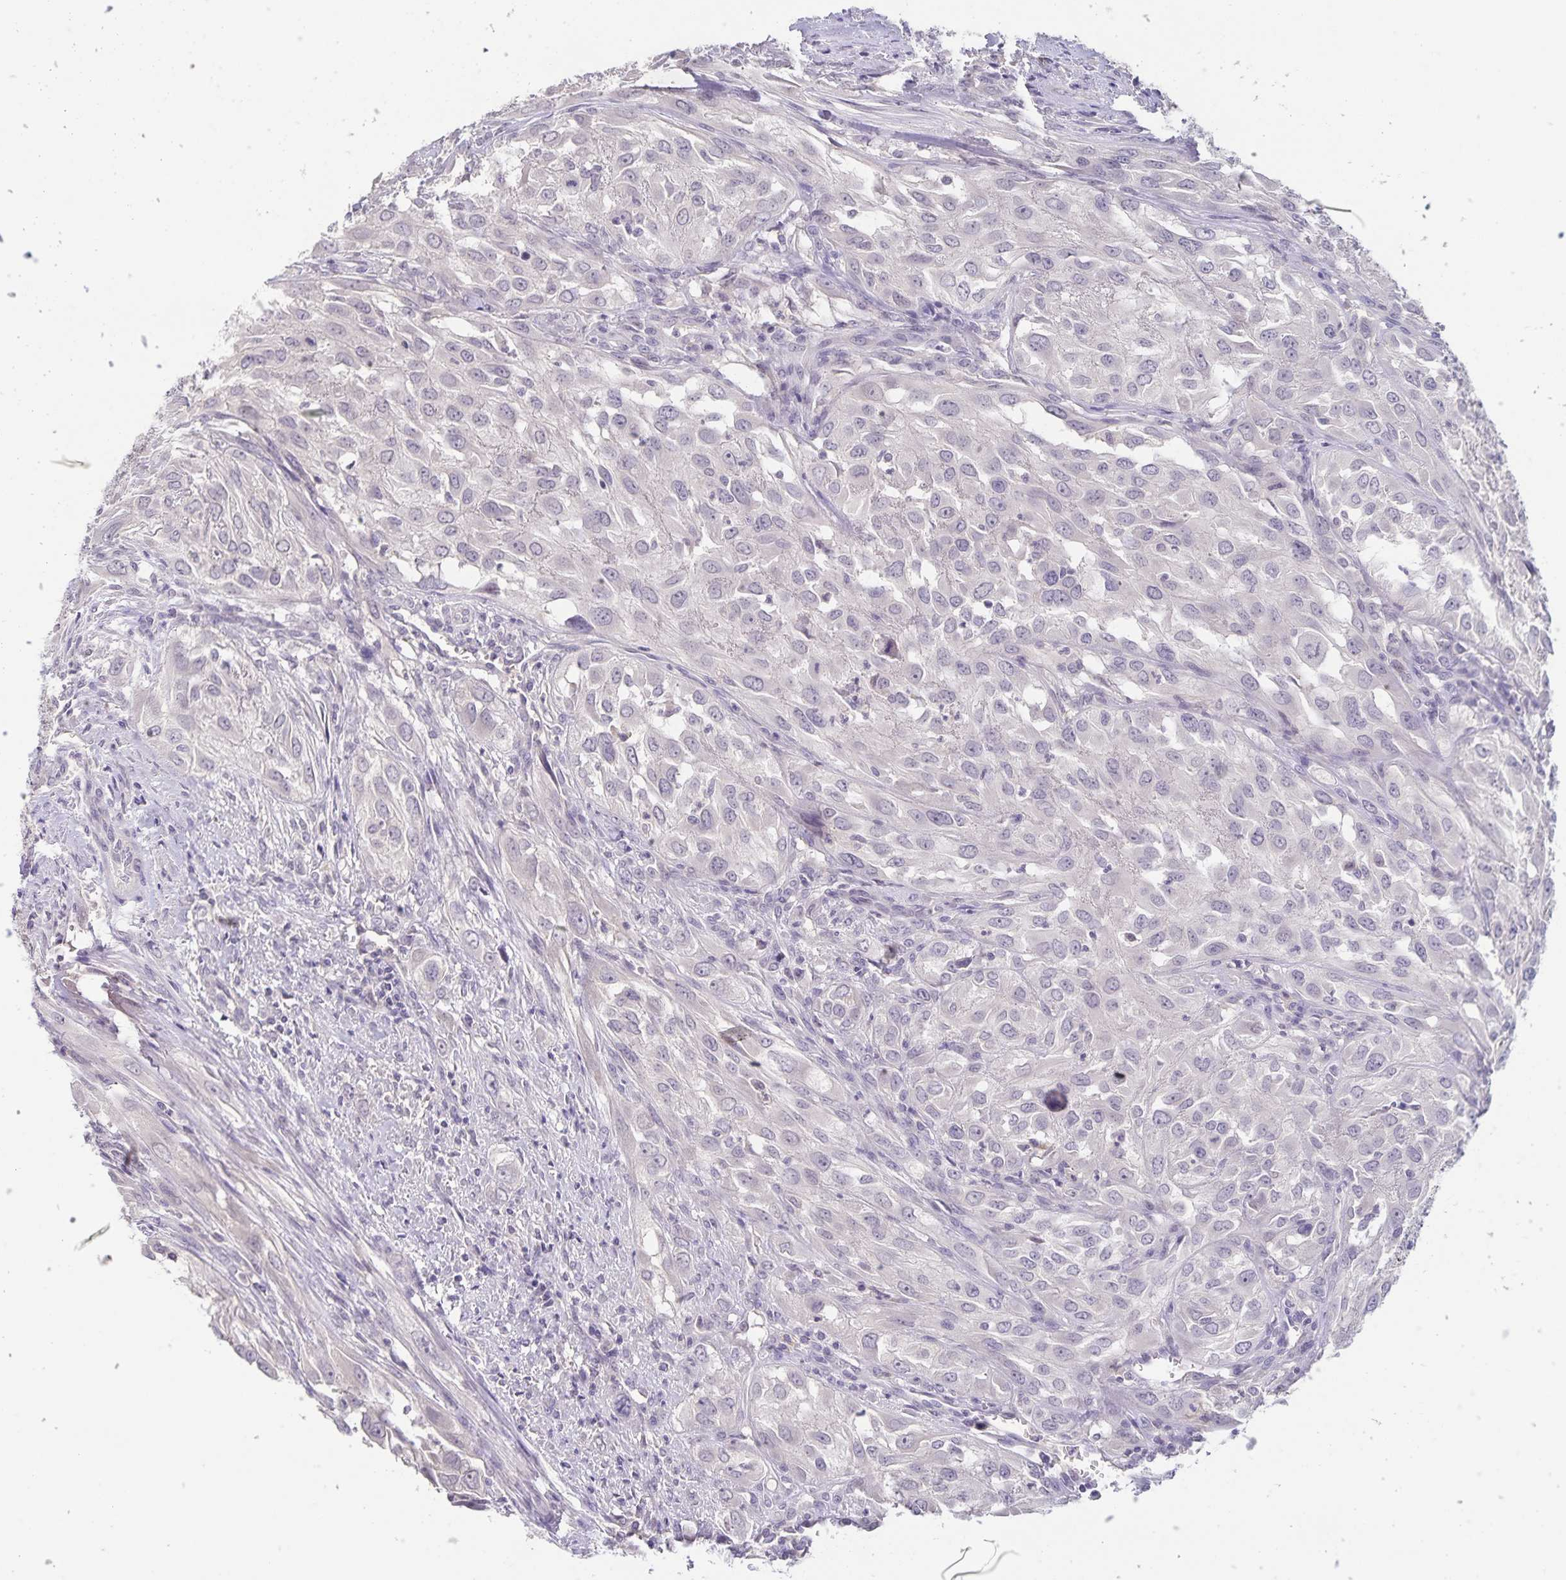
{"staining": {"intensity": "negative", "quantity": "none", "location": "none"}, "tissue": "urothelial cancer", "cell_type": "Tumor cells", "image_type": "cancer", "snomed": [{"axis": "morphology", "description": "Urothelial carcinoma, High grade"}, {"axis": "topography", "description": "Urinary bladder"}], "caption": "The histopathology image exhibits no staining of tumor cells in urothelial cancer.", "gene": "INSL5", "patient": {"sex": "male", "age": 67}}